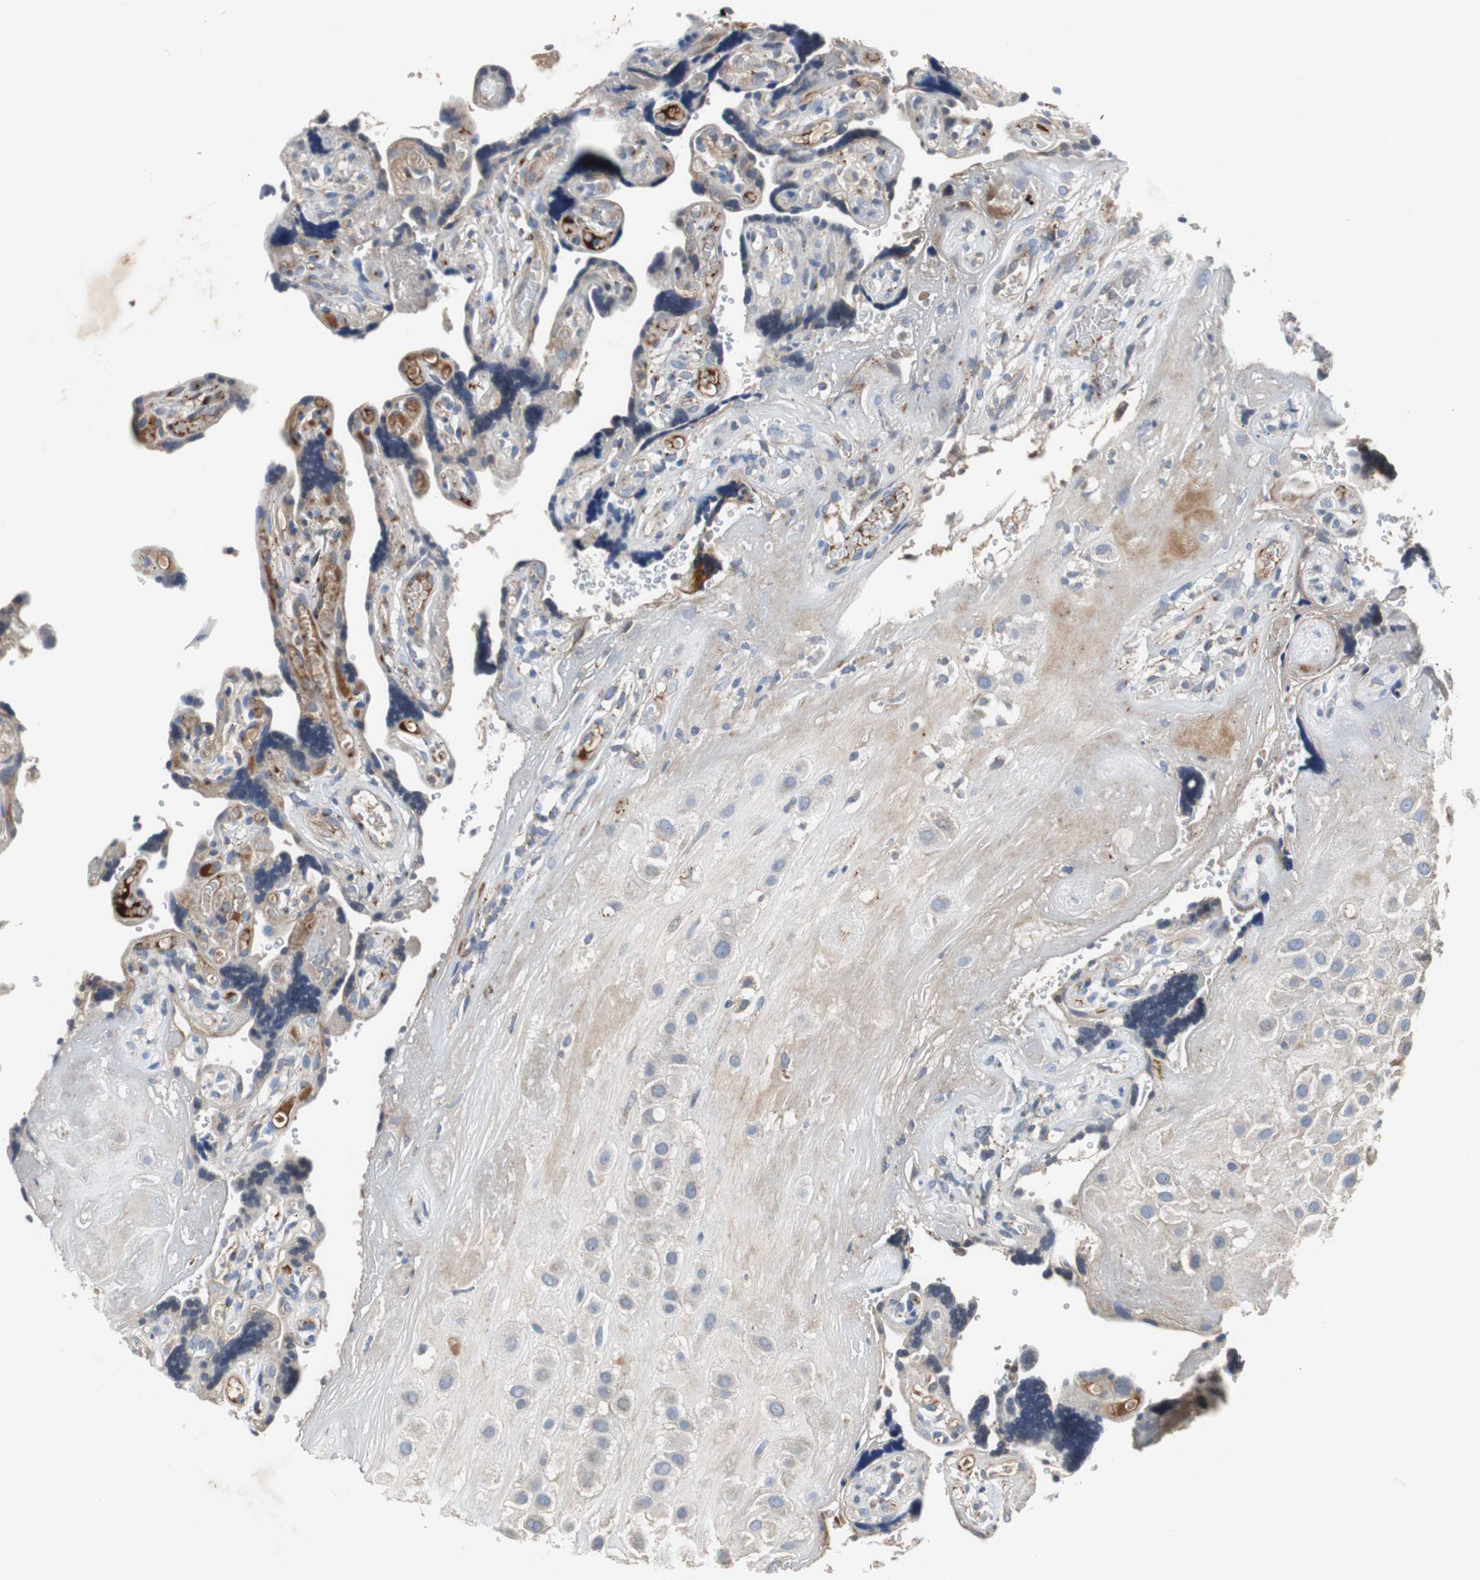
{"staining": {"intensity": "weak", "quantity": ">75%", "location": "cytoplasmic/membranous"}, "tissue": "placenta", "cell_type": "Decidual cells", "image_type": "normal", "snomed": [{"axis": "morphology", "description": "Normal tissue, NOS"}, {"axis": "topography", "description": "Placenta"}], "caption": "A brown stain shows weak cytoplasmic/membranous positivity of a protein in decidual cells of benign placenta.", "gene": "SORT1", "patient": {"sex": "female", "age": 30}}